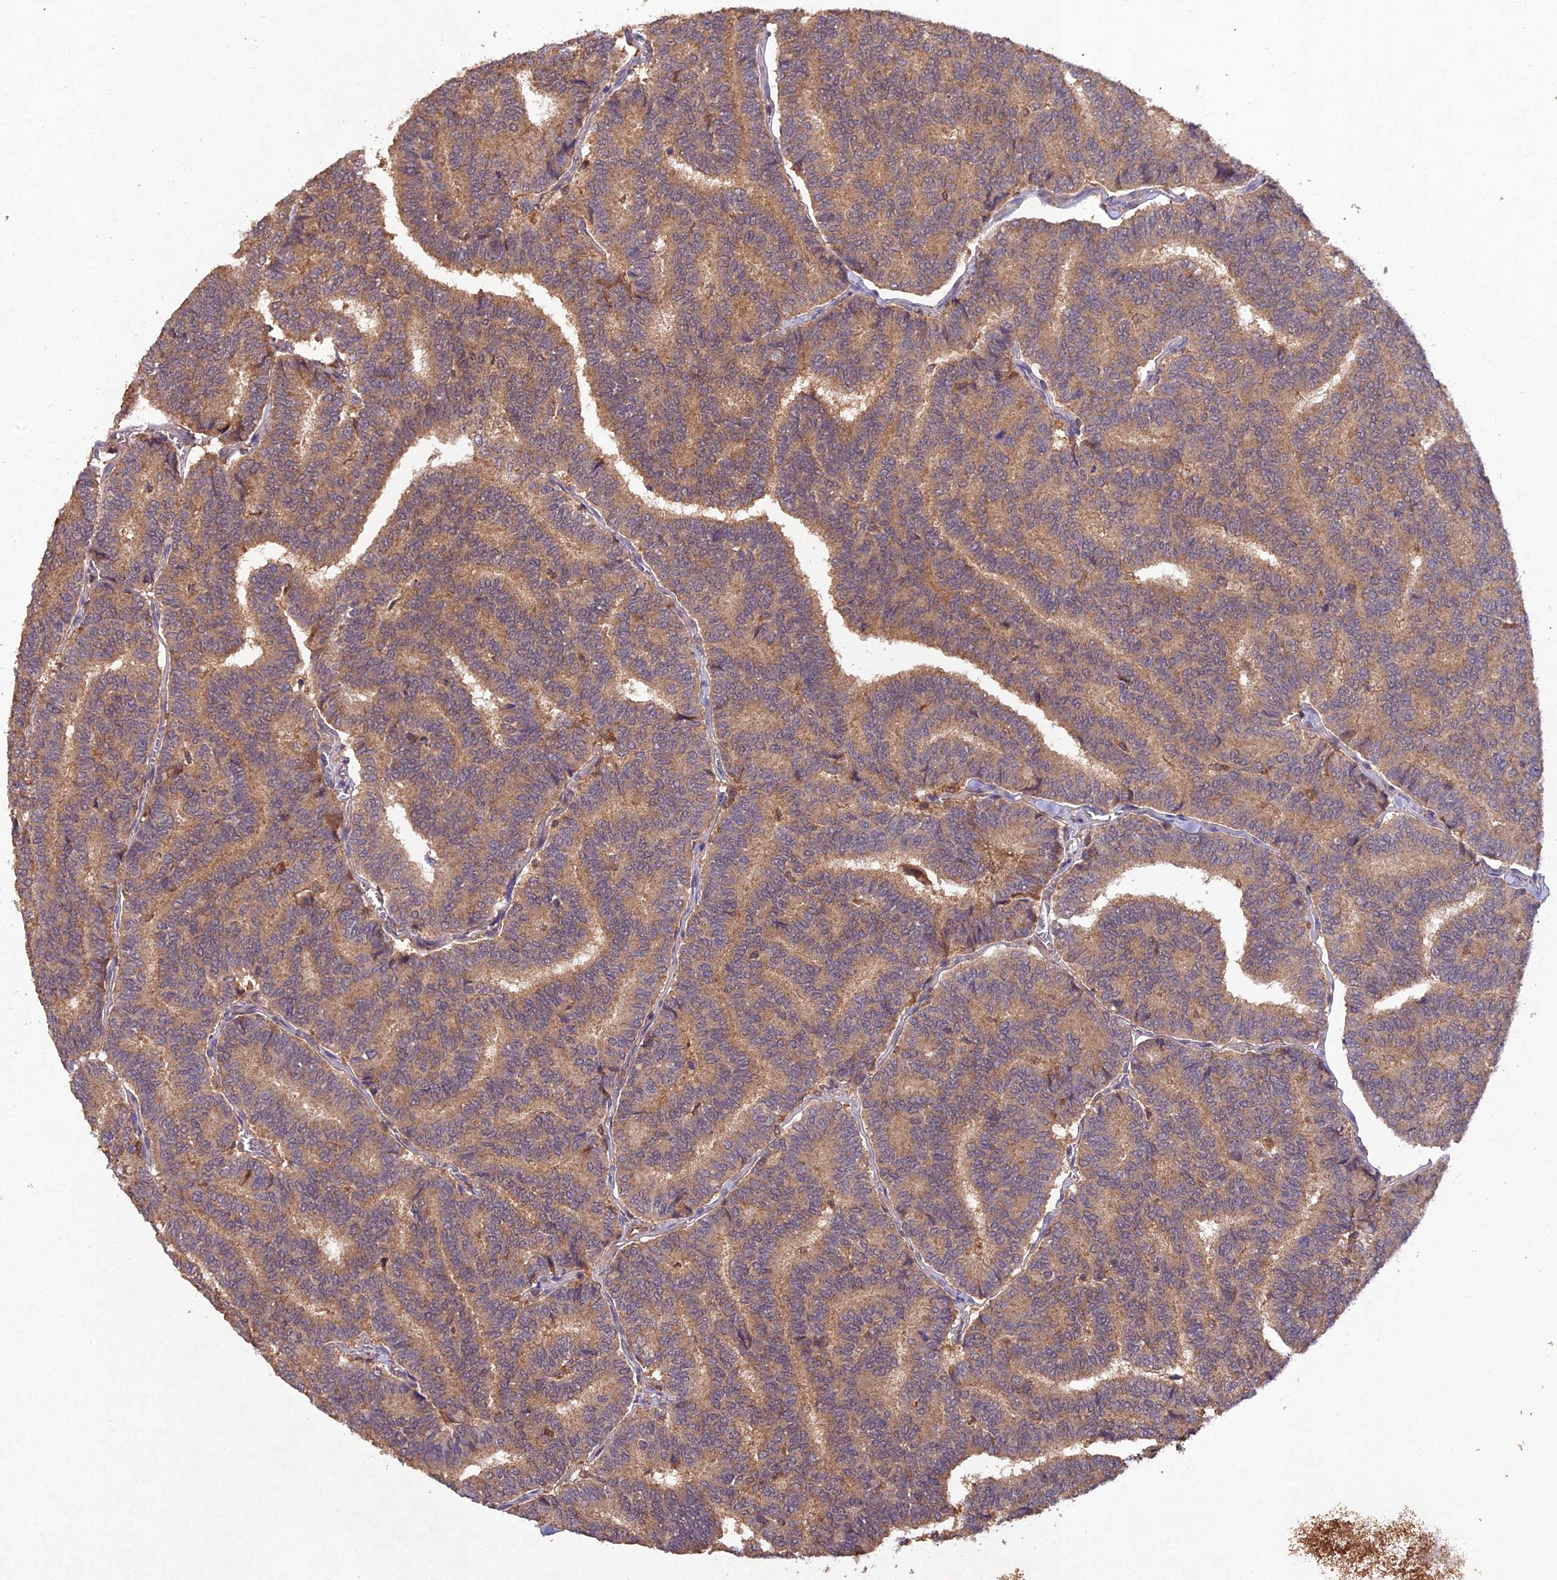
{"staining": {"intensity": "moderate", "quantity": ">75%", "location": "cytoplasmic/membranous"}, "tissue": "thyroid cancer", "cell_type": "Tumor cells", "image_type": "cancer", "snomed": [{"axis": "morphology", "description": "Papillary adenocarcinoma, NOS"}, {"axis": "topography", "description": "Thyroid gland"}], "caption": "Tumor cells show medium levels of moderate cytoplasmic/membranous expression in about >75% of cells in human thyroid cancer. (IHC, brightfield microscopy, high magnification).", "gene": "TMEM258", "patient": {"sex": "female", "age": 35}}